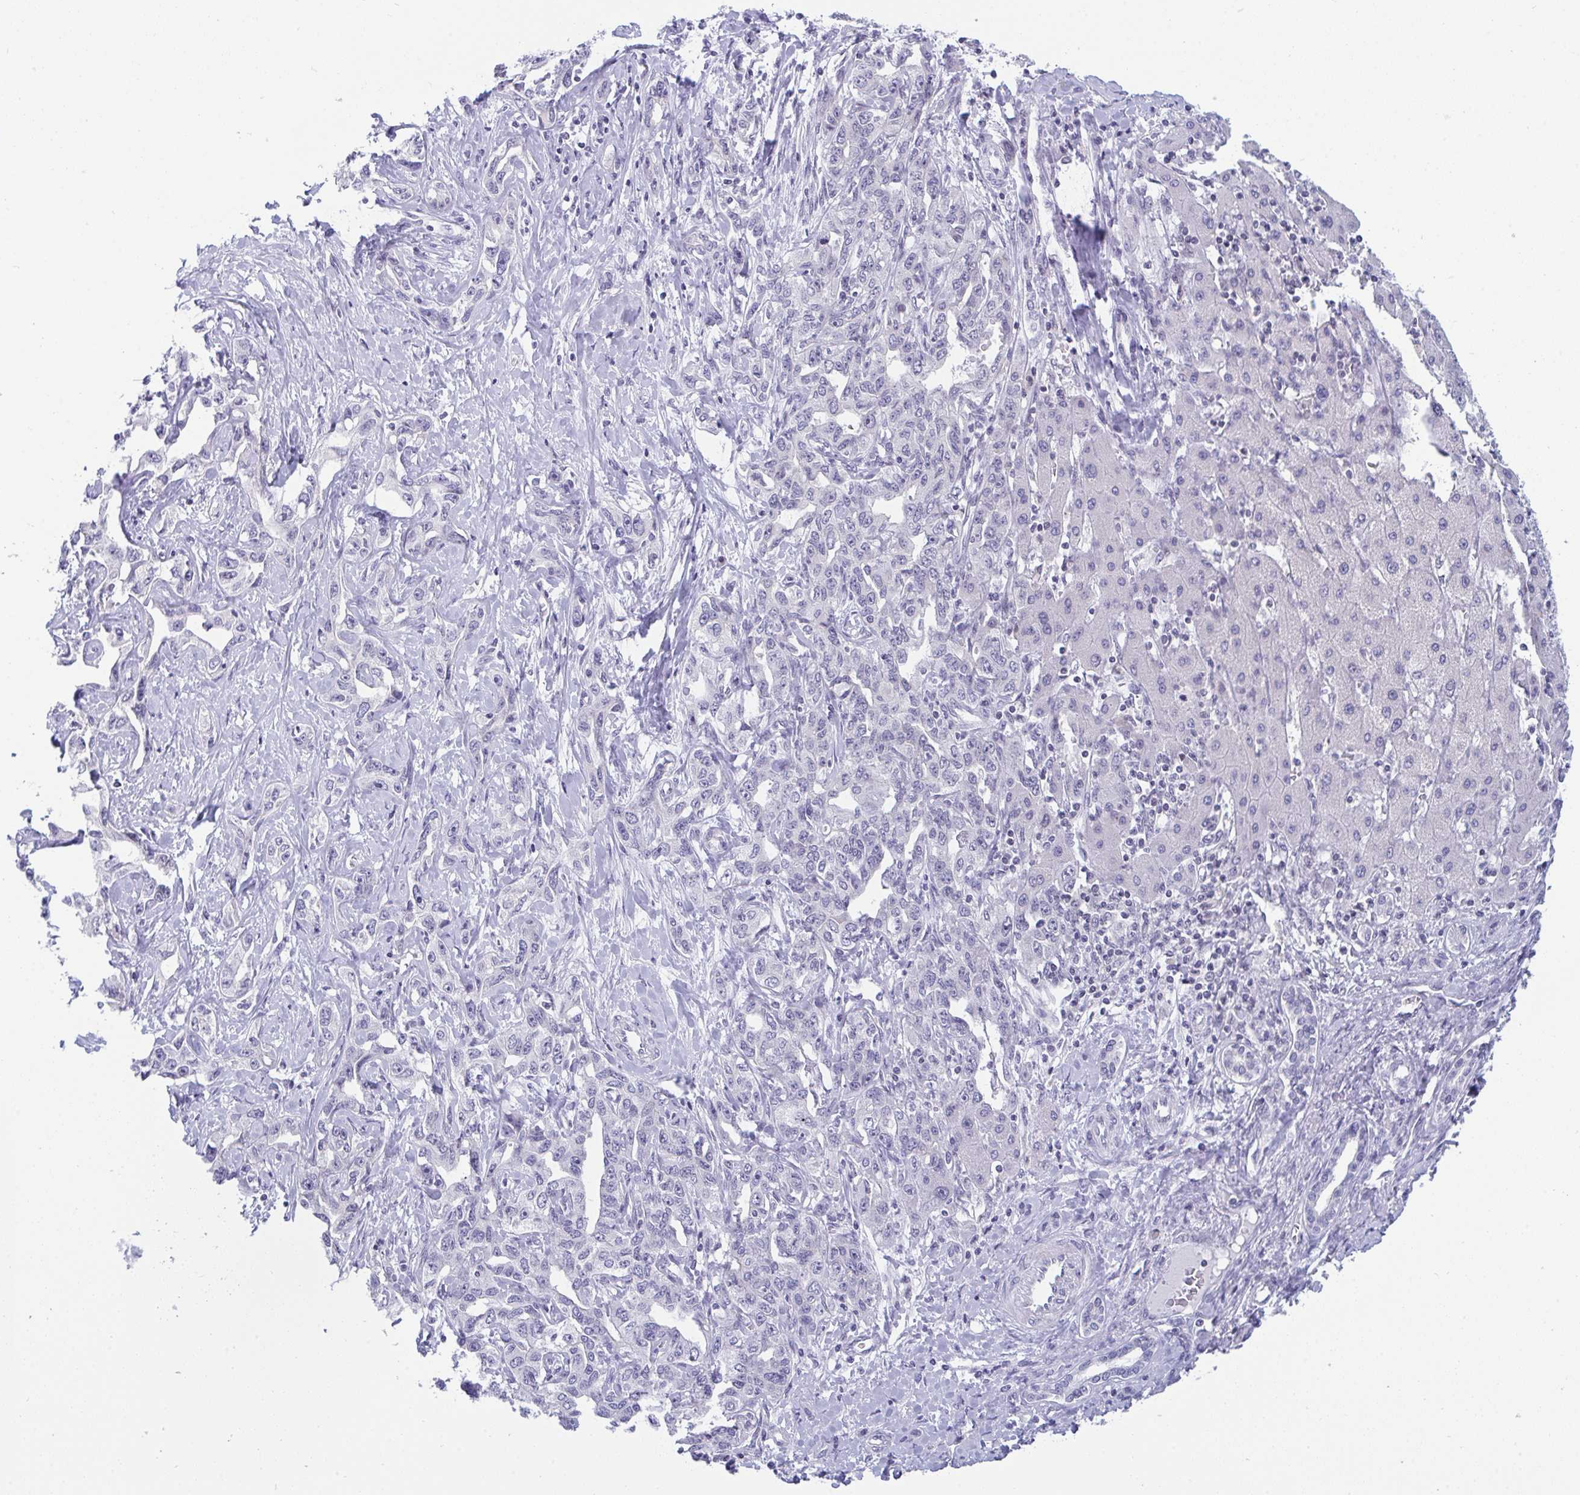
{"staining": {"intensity": "negative", "quantity": "none", "location": "none"}, "tissue": "liver cancer", "cell_type": "Tumor cells", "image_type": "cancer", "snomed": [{"axis": "morphology", "description": "Cholangiocarcinoma"}, {"axis": "topography", "description": "Liver"}], "caption": "Immunohistochemical staining of liver cancer shows no significant staining in tumor cells.", "gene": "BMAL2", "patient": {"sex": "male", "age": 59}}